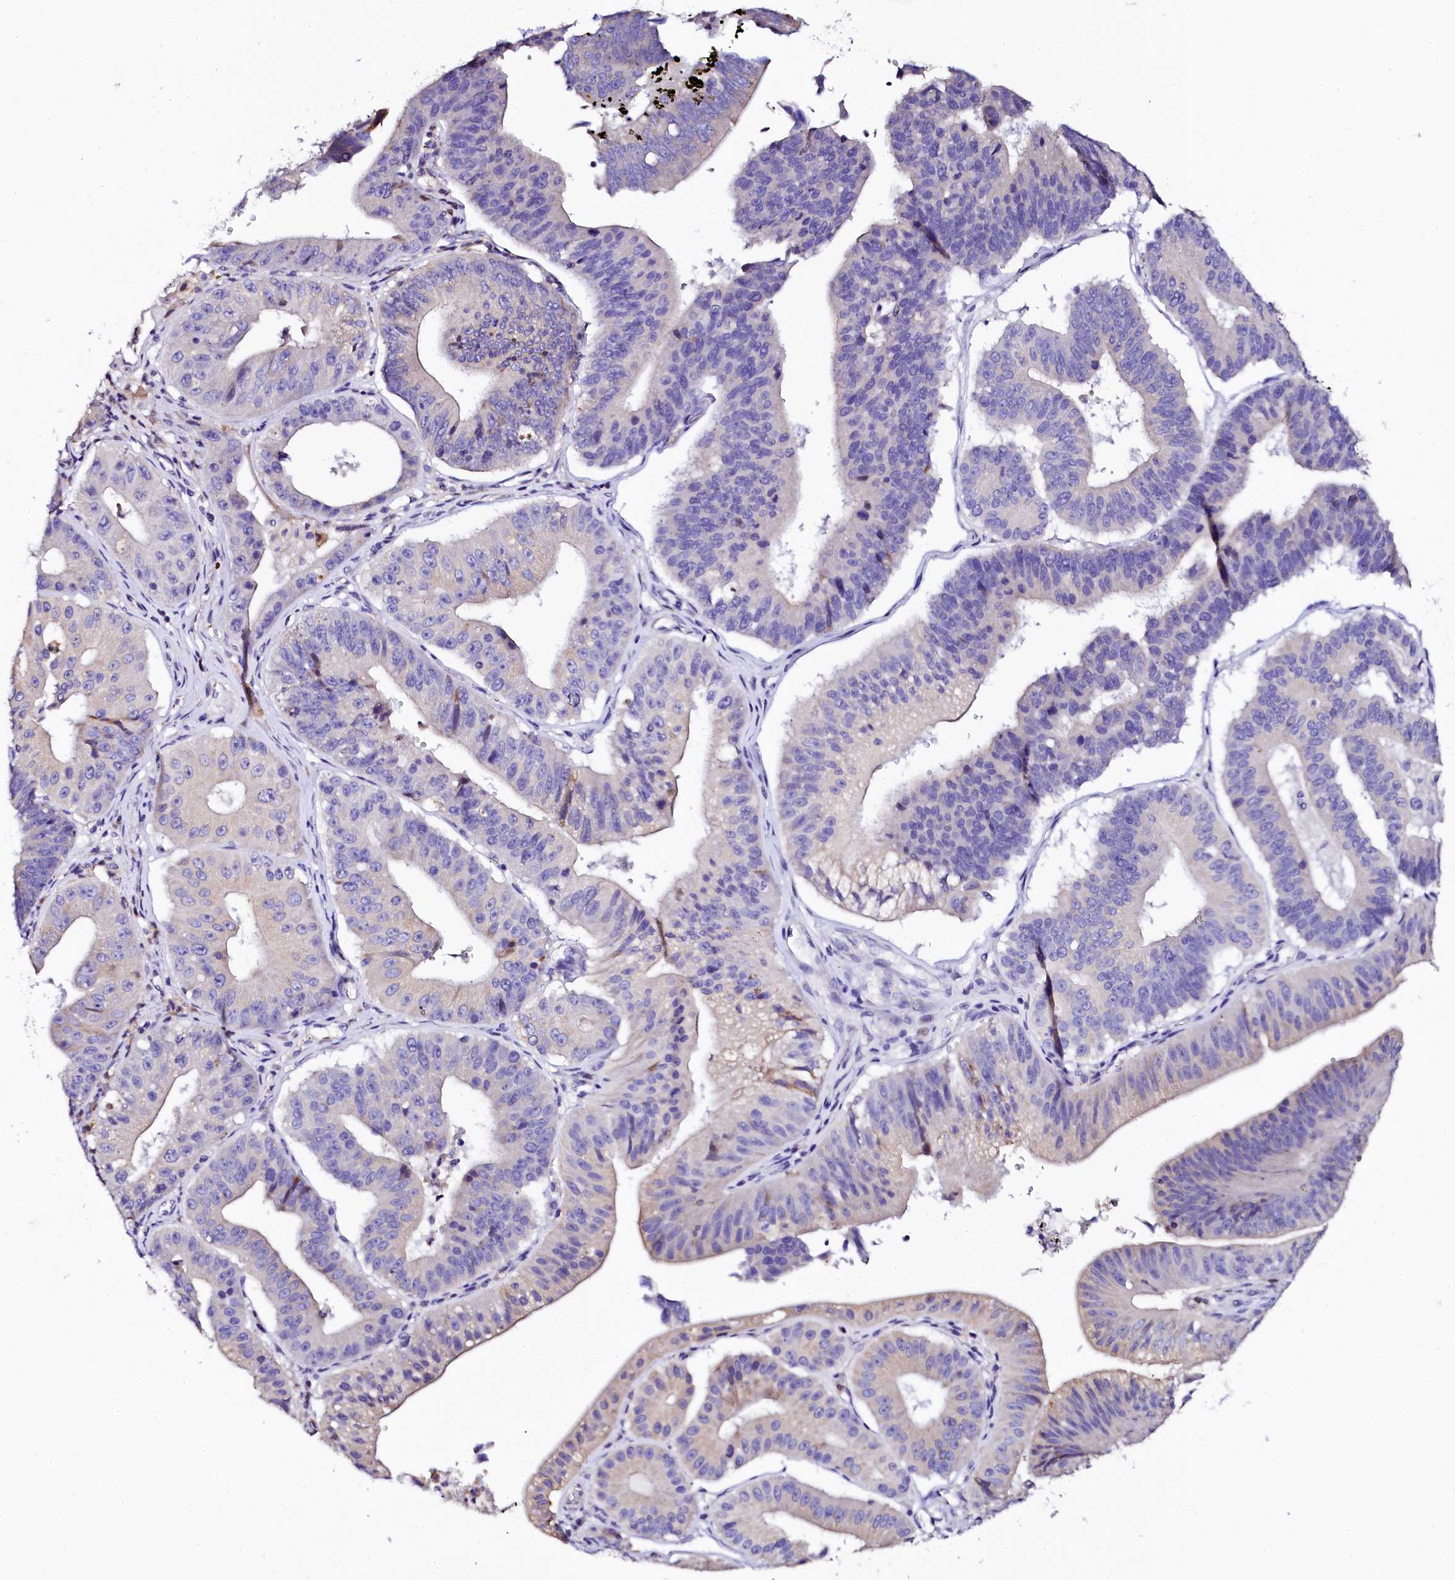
{"staining": {"intensity": "negative", "quantity": "none", "location": "none"}, "tissue": "stomach cancer", "cell_type": "Tumor cells", "image_type": "cancer", "snomed": [{"axis": "morphology", "description": "Adenocarcinoma, NOS"}, {"axis": "topography", "description": "Stomach"}], "caption": "Immunohistochemistry (IHC) histopathology image of neoplastic tissue: stomach cancer (adenocarcinoma) stained with DAB displays no significant protein expression in tumor cells.", "gene": "NAA16", "patient": {"sex": "male", "age": 59}}